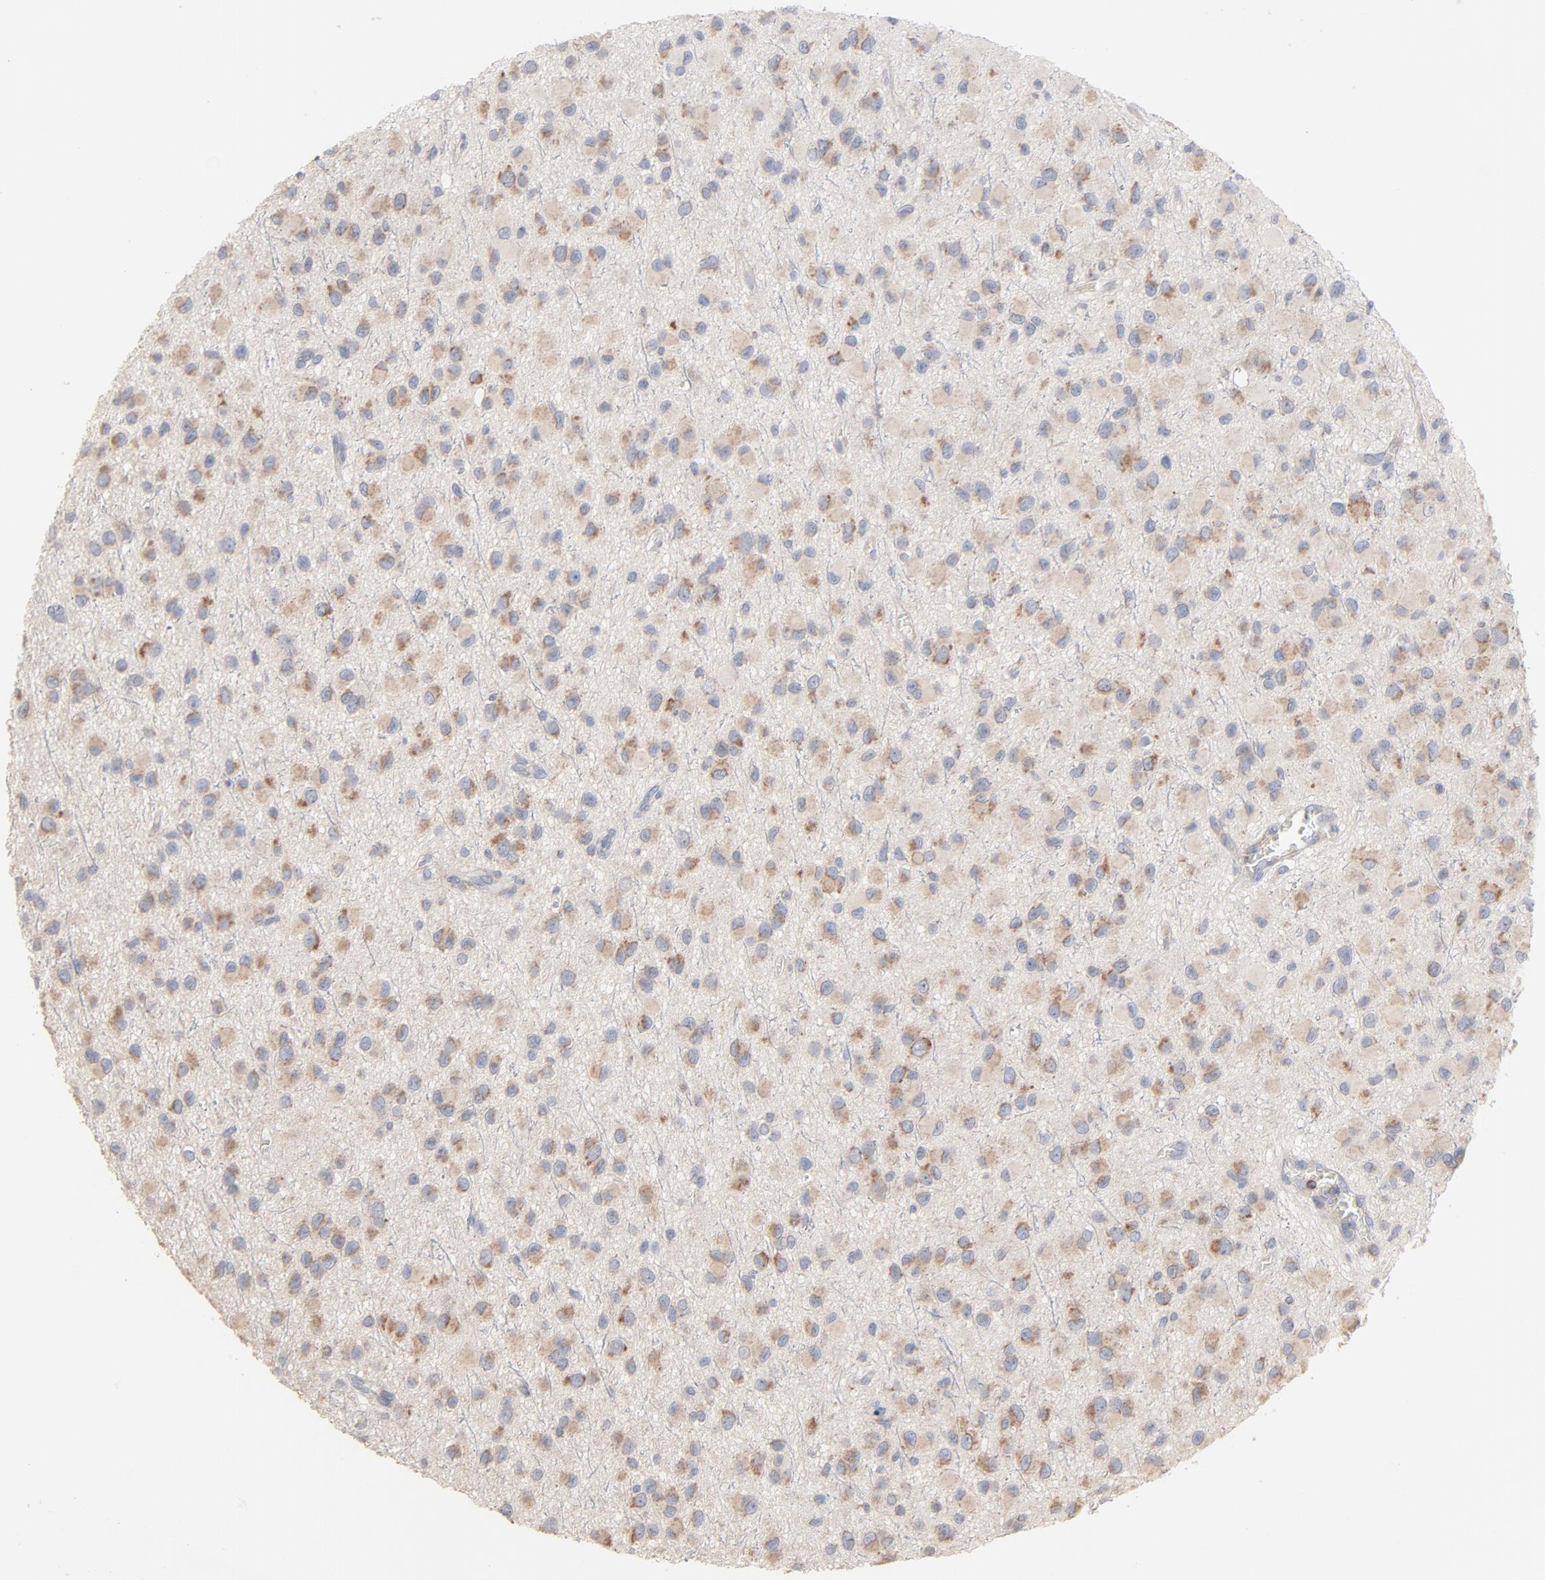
{"staining": {"intensity": "weak", "quantity": ">75%", "location": "cytoplasmic/membranous"}, "tissue": "glioma", "cell_type": "Tumor cells", "image_type": "cancer", "snomed": [{"axis": "morphology", "description": "Glioma, malignant, Low grade"}, {"axis": "topography", "description": "Brain"}], "caption": "Protein staining of malignant glioma (low-grade) tissue shows weak cytoplasmic/membranous positivity in about >75% of tumor cells.", "gene": "OXA1L", "patient": {"sex": "male", "age": 42}}